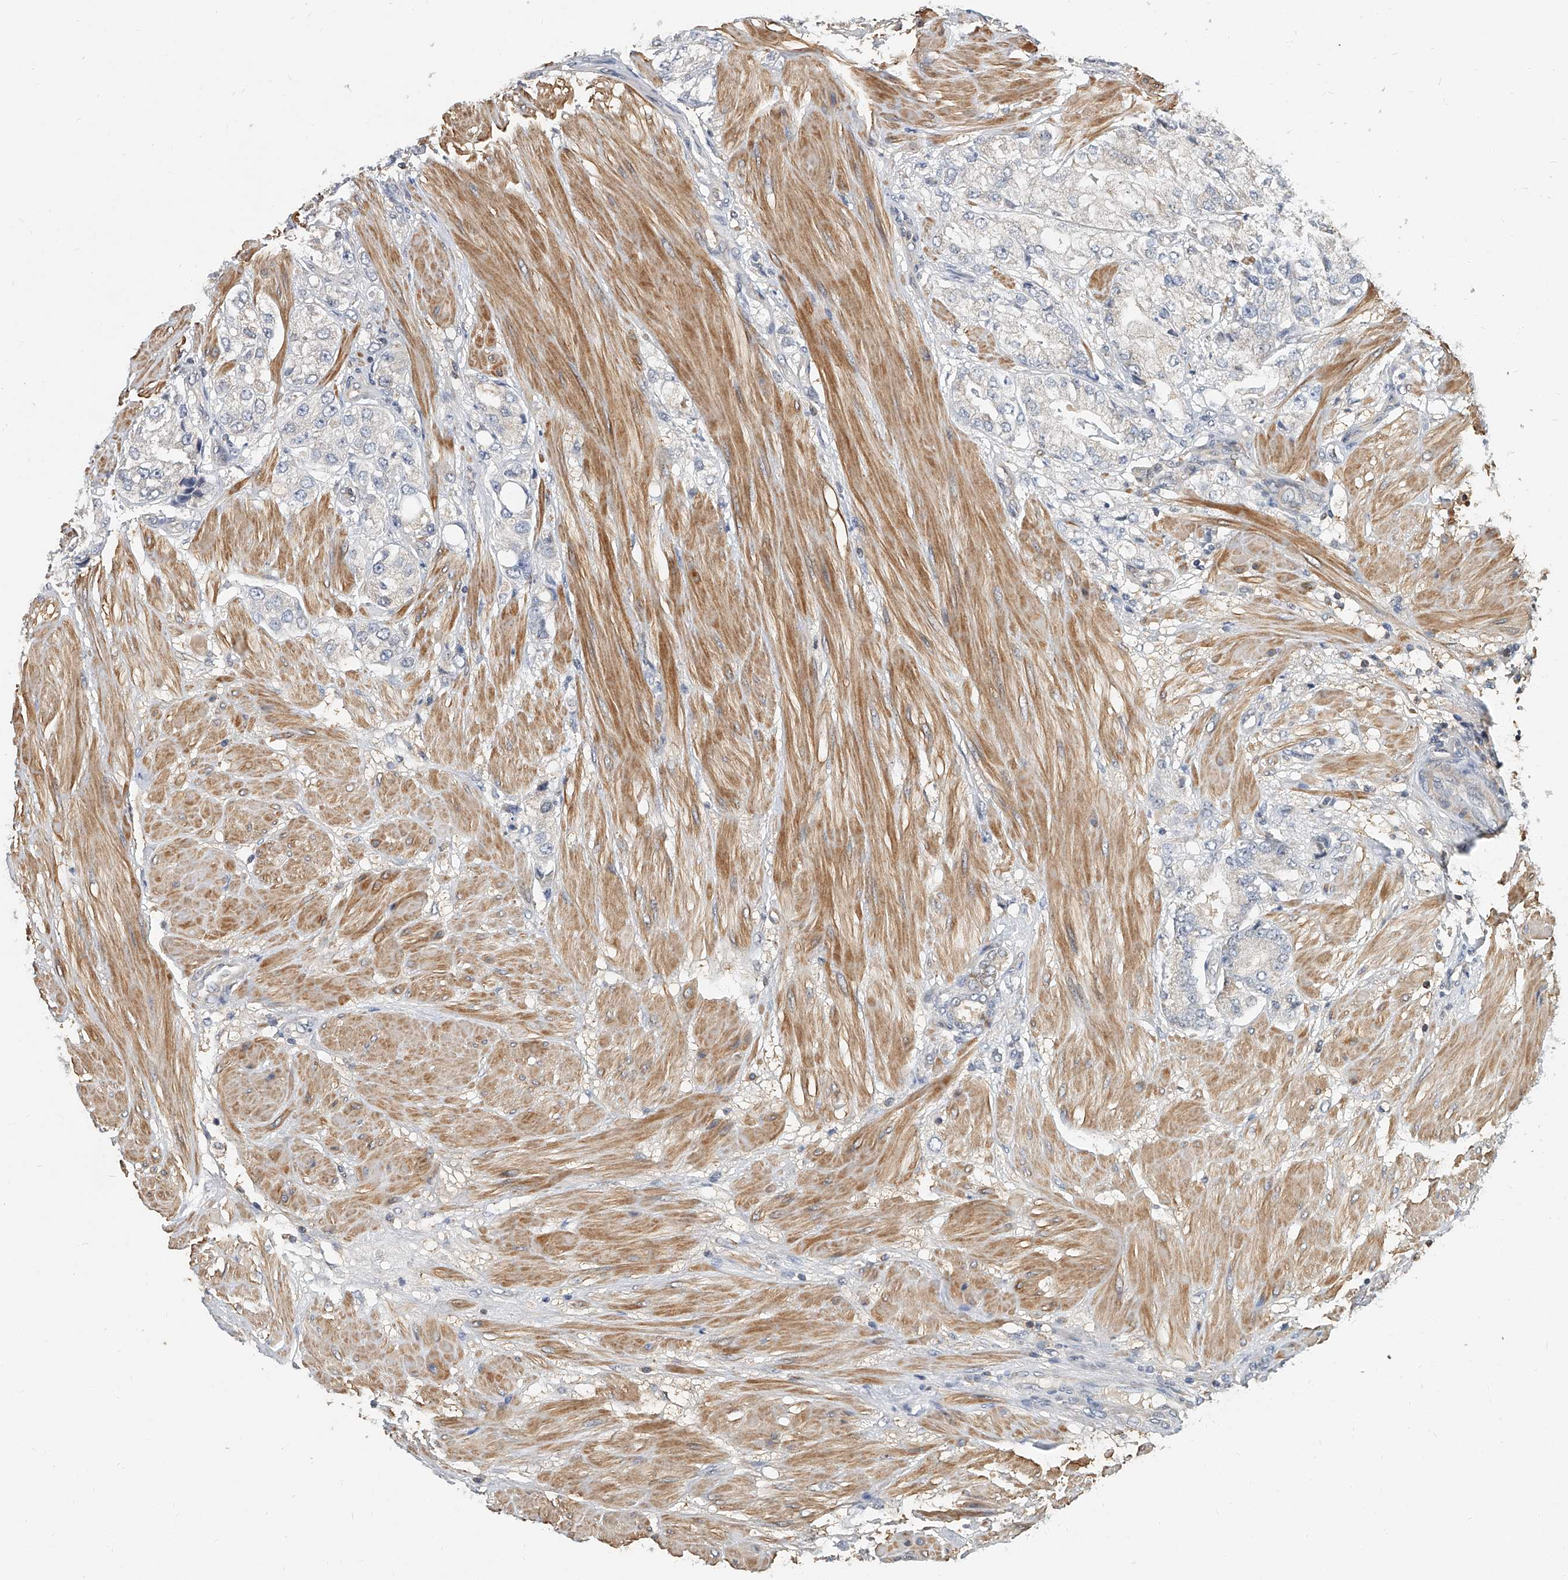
{"staining": {"intensity": "negative", "quantity": "none", "location": "none"}, "tissue": "prostate cancer", "cell_type": "Tumor cells", "image_type": "cancer", "snomed": [{"axis": "morphology", "description": "Adenocarcinoma, High grade"}, {"axis": "topography", "description": "Prostate"}], "caption": "Tumor cells are negative for protein expression in human high-grade adenocarcinoma (prostate).", "gene": "CD200", "patient": {"sex": "male", "age": 50}}